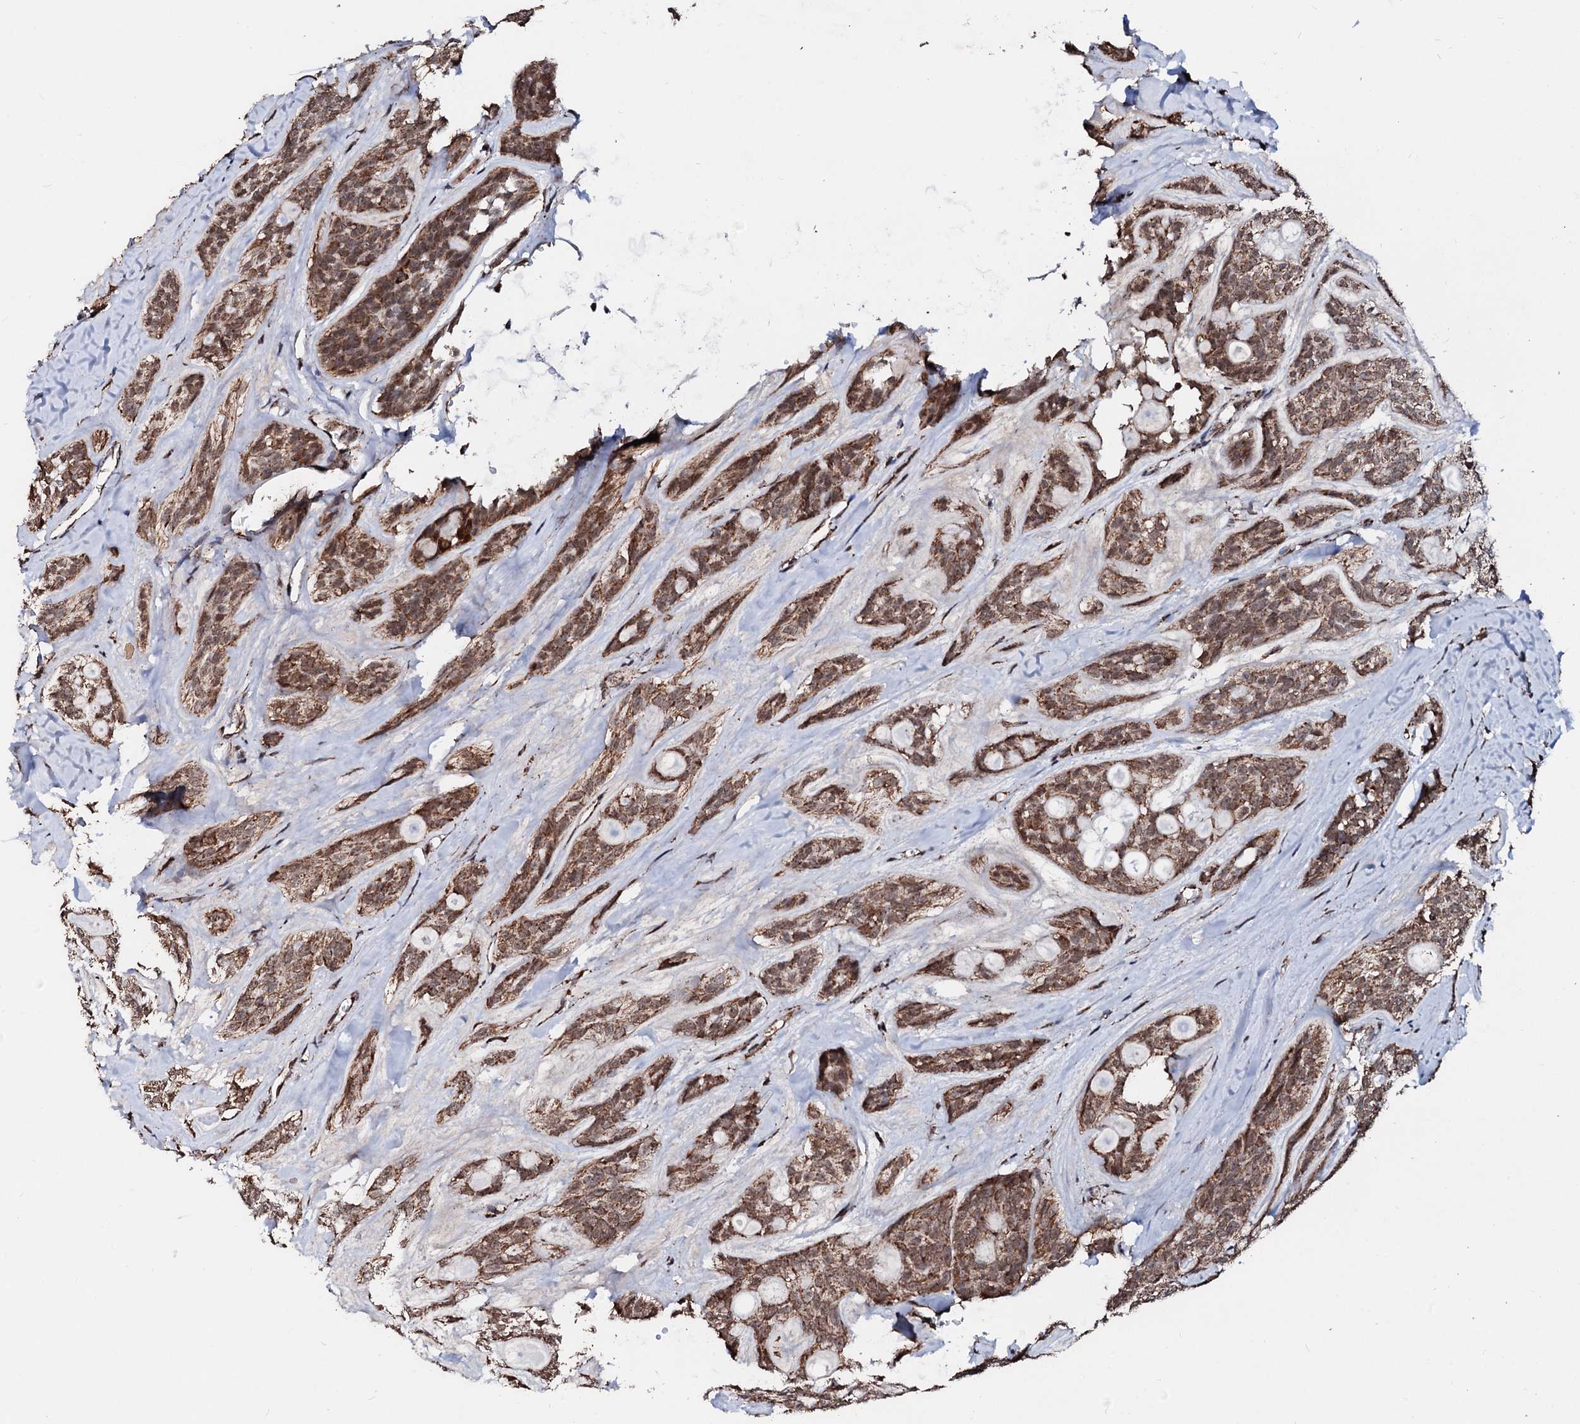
{"staining": {"intensity": "moderate", "quantity": ">75%", "location": "cytoplasmic/membranous"}, "tissue": "head and neck cancer", "cell_type": "Tumor cells", "image_type": "cancer", "snomed": [{"axis": "morphology", "description": "Adenocarcinoma, NOS"}, {"axis": "topography", "description": "Head-Neck"}], "caption": "DAB (3,3'-diaminobenzidine) immunohistochemical staining of adenocarcinoma (head and neck) reveals moderate cytoplasmic/membranous protein staining in approximately >75% of tumor cells.", "gene": "SECISBP2L", "patient": {"sex": "male", "age": 66}}